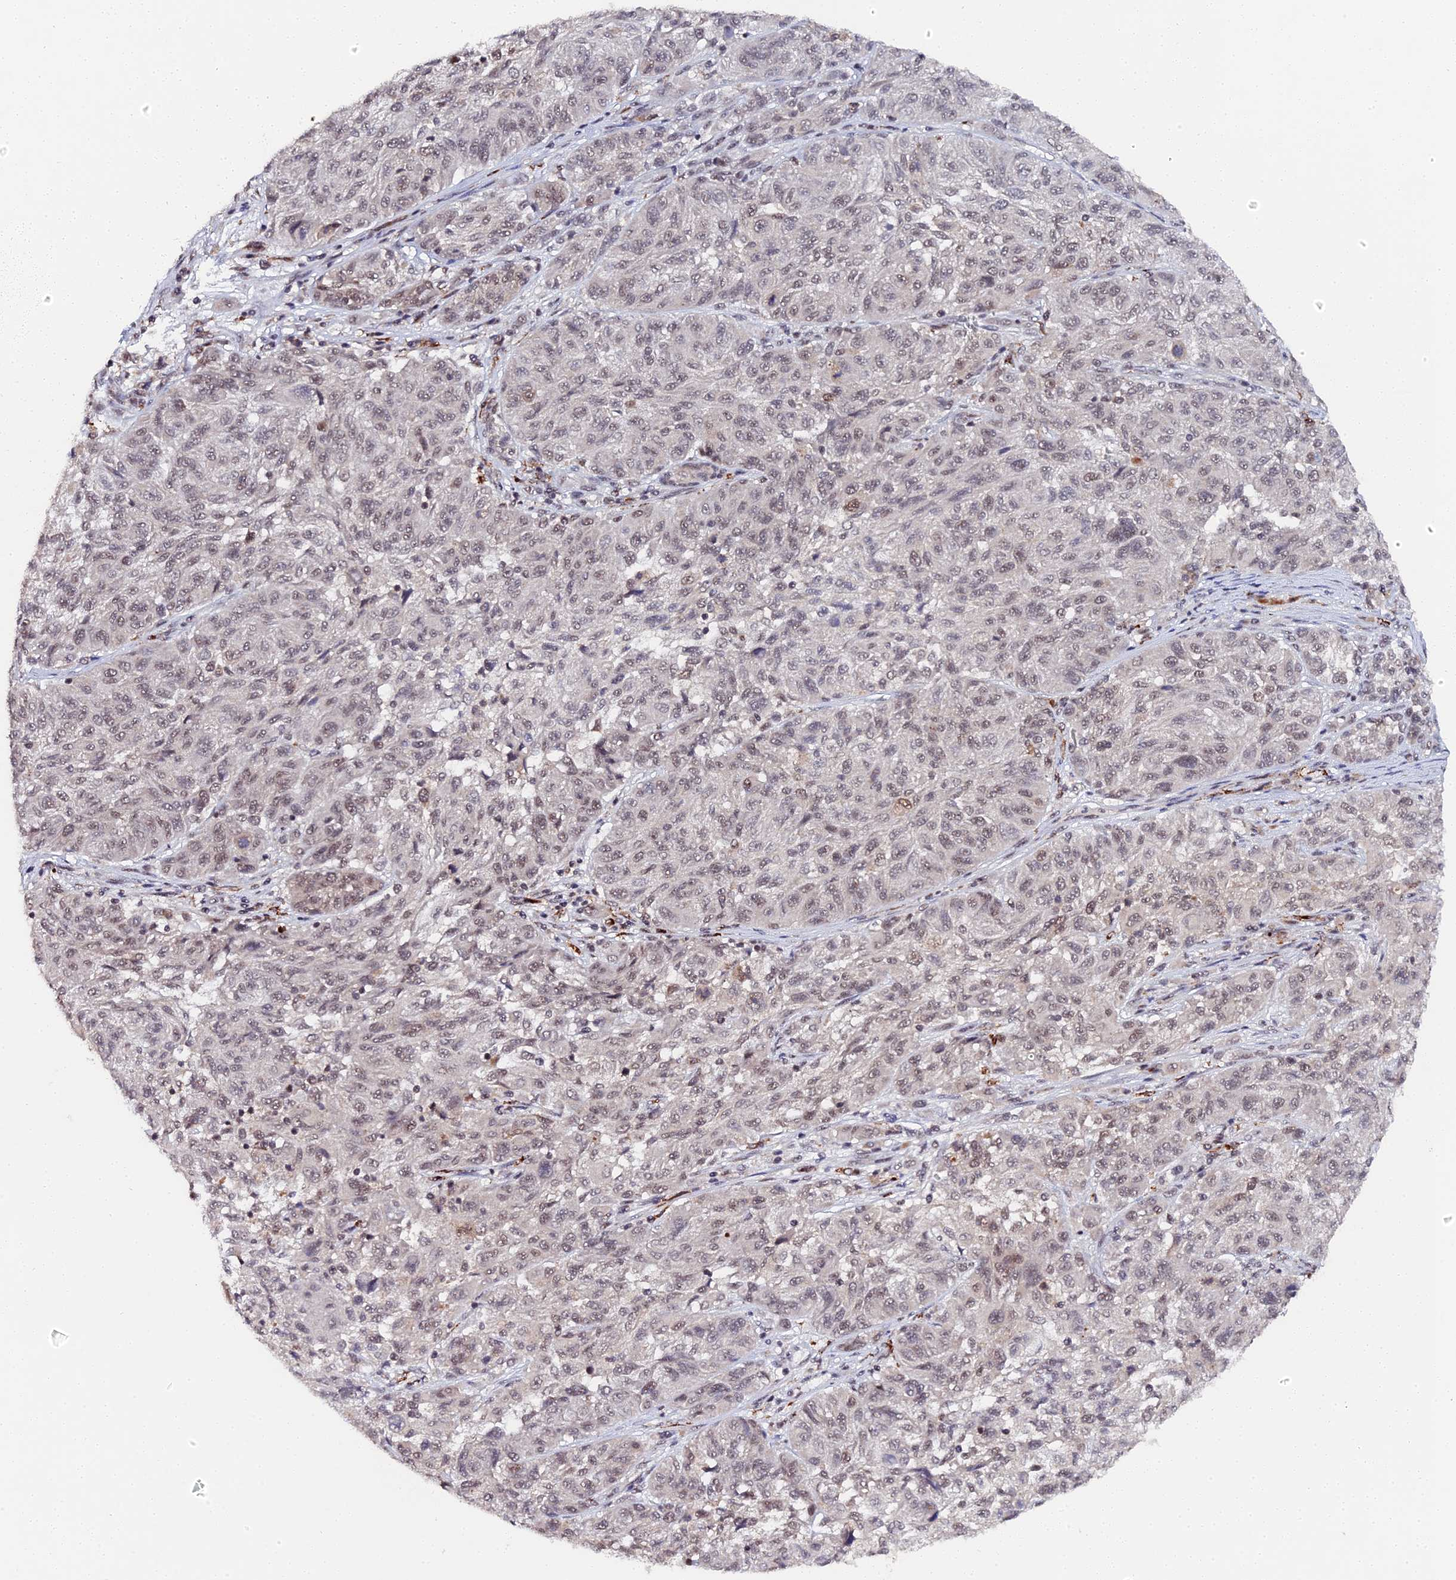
{"staining": {"intensity": "weak", "quantity": ">75%", "location": "nuclear"}, "tissue": "melanoma", "cell_type": "Tumor cells", "image_type": "cancer", "snomed": [{"axis": "morphology", "description": "Malignant melanoma, NOS"}, {"axis": "topography", "description": "Skin"}], "caption": "IHC micrograph of human melanoma stained for a protein (brown), which reveals low levels of weak nuclear expression in about >75% of tumor cells.", "gene": "MAGOHB", "patient": {"sex": "male", "age": 53}}